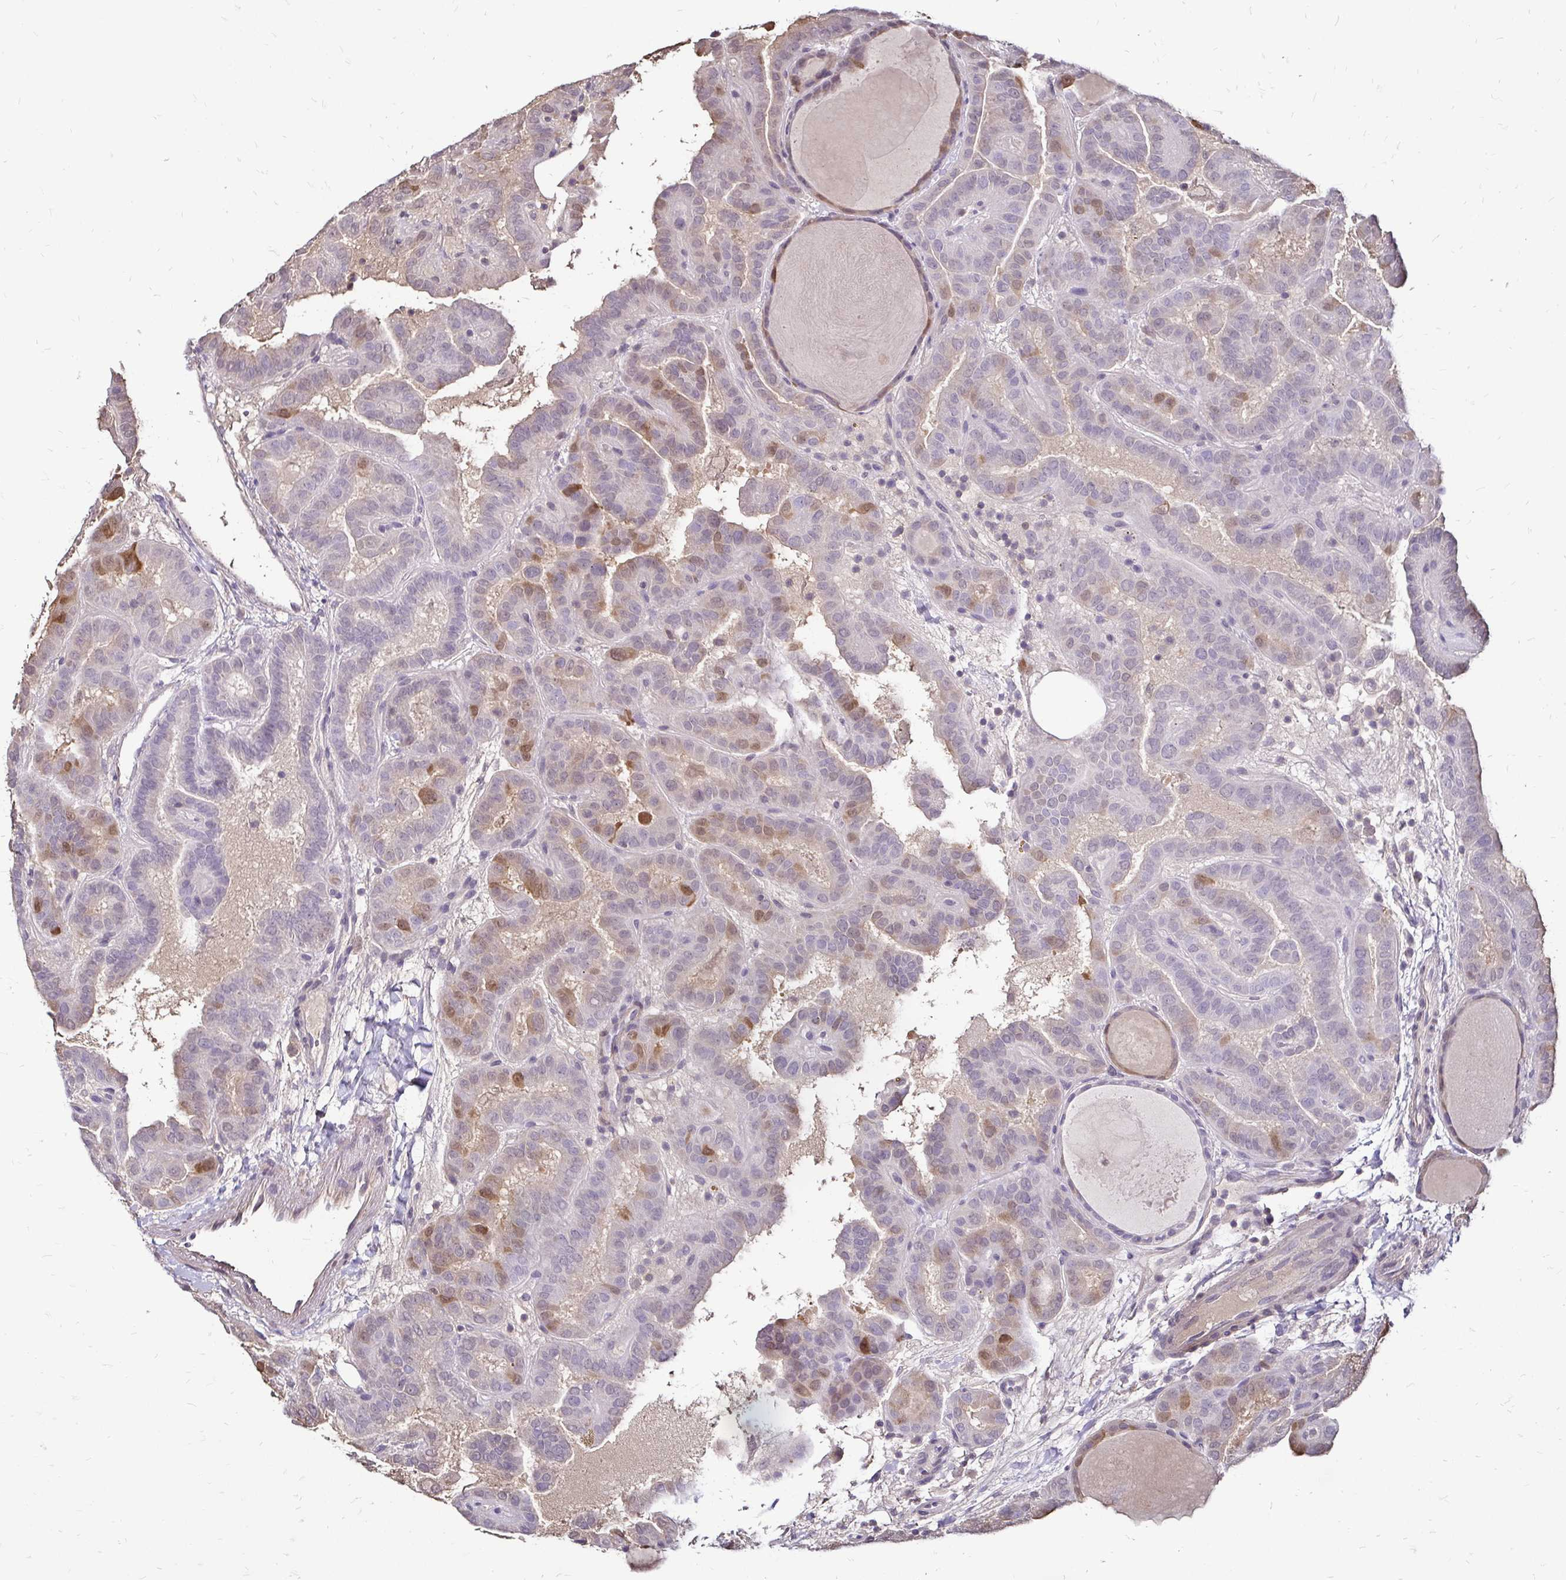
{"staining": {"intensity": "moderate", "quantity": "<25%", "location": "cytoplasmic/membranous,nuclear"}, "tissue": "thyroid cancer", "cell_type": "Tumor cells", "image_type": "cancer", "snomed": [{"axis": "morphology", "description": "Papillary adenocarcinoma, NOS"}, {"axis": "topography", "description": "Thyroid gland"}], "caption": "This is a photomicrograph of IHC staining of thyroid cancer (papillary adenocarcinoma), which shows moderate expression in the cytoplasmic/membranous and nuclear of tumor cells.", "gene": "ZFP1", "patient": {"sex": "female", "age": 46}}